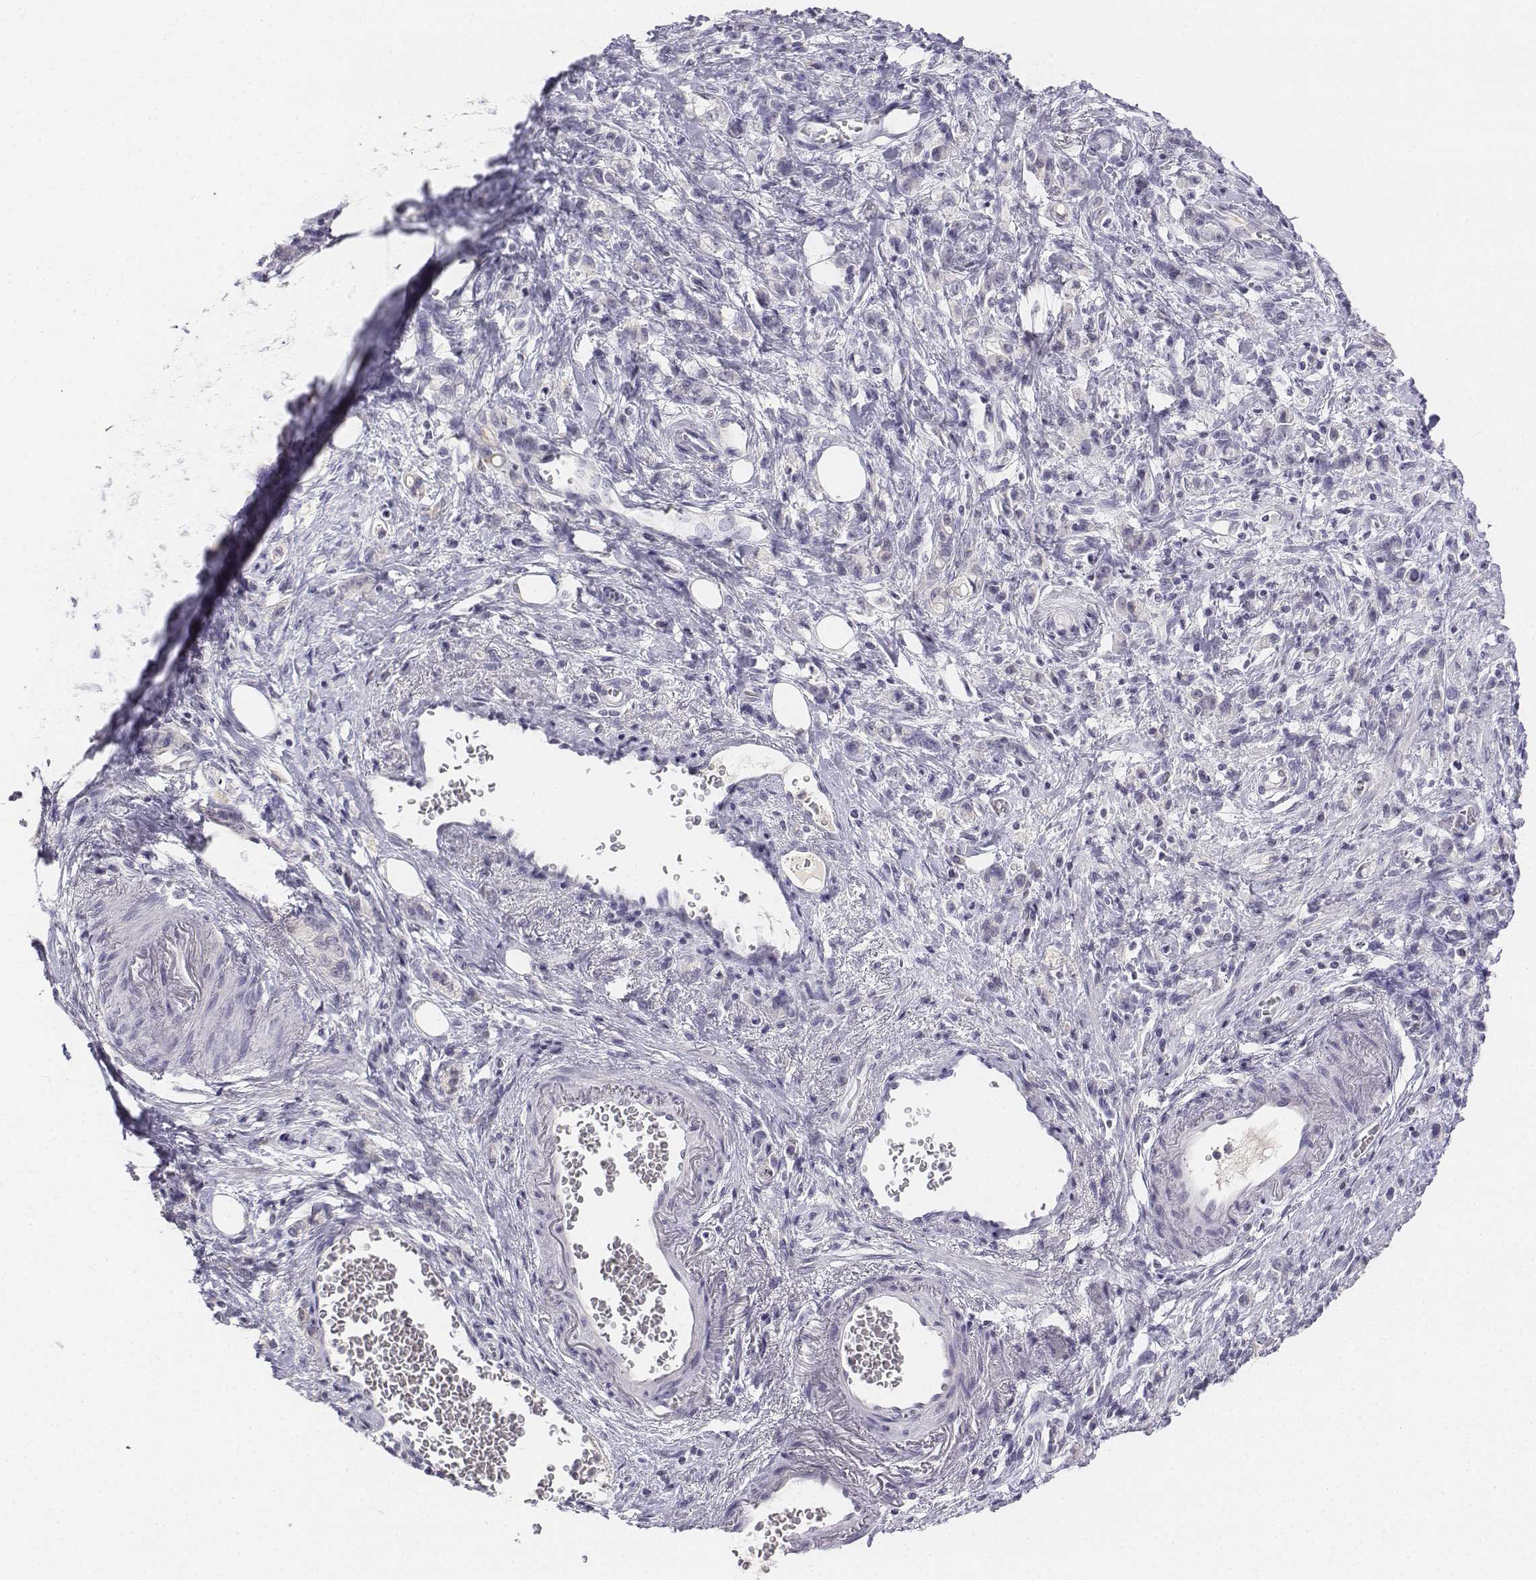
{"staining": {"intensity": "negative", "quantity": "none", "location": "none"}, "tissue": "stomach cancer", "cell_type": "Tumor cells", "image_type": "cancer", "snomed": [{"axis": "morphology", "description": "Adenocarcinoma, NOS"}, {"axis": "topography", "description": "Stomach"}], "caption": "Immunohistochemistry (IHC) of human adenocarcinoma (stomach) reveals no staining in tumor cells. (DAB (3,3'-diaminobenzidine) immunohistochemistry with hematoxylin counter stain).", "gene": "UCN2", "patient": {"sex": "male", "age": 77}}